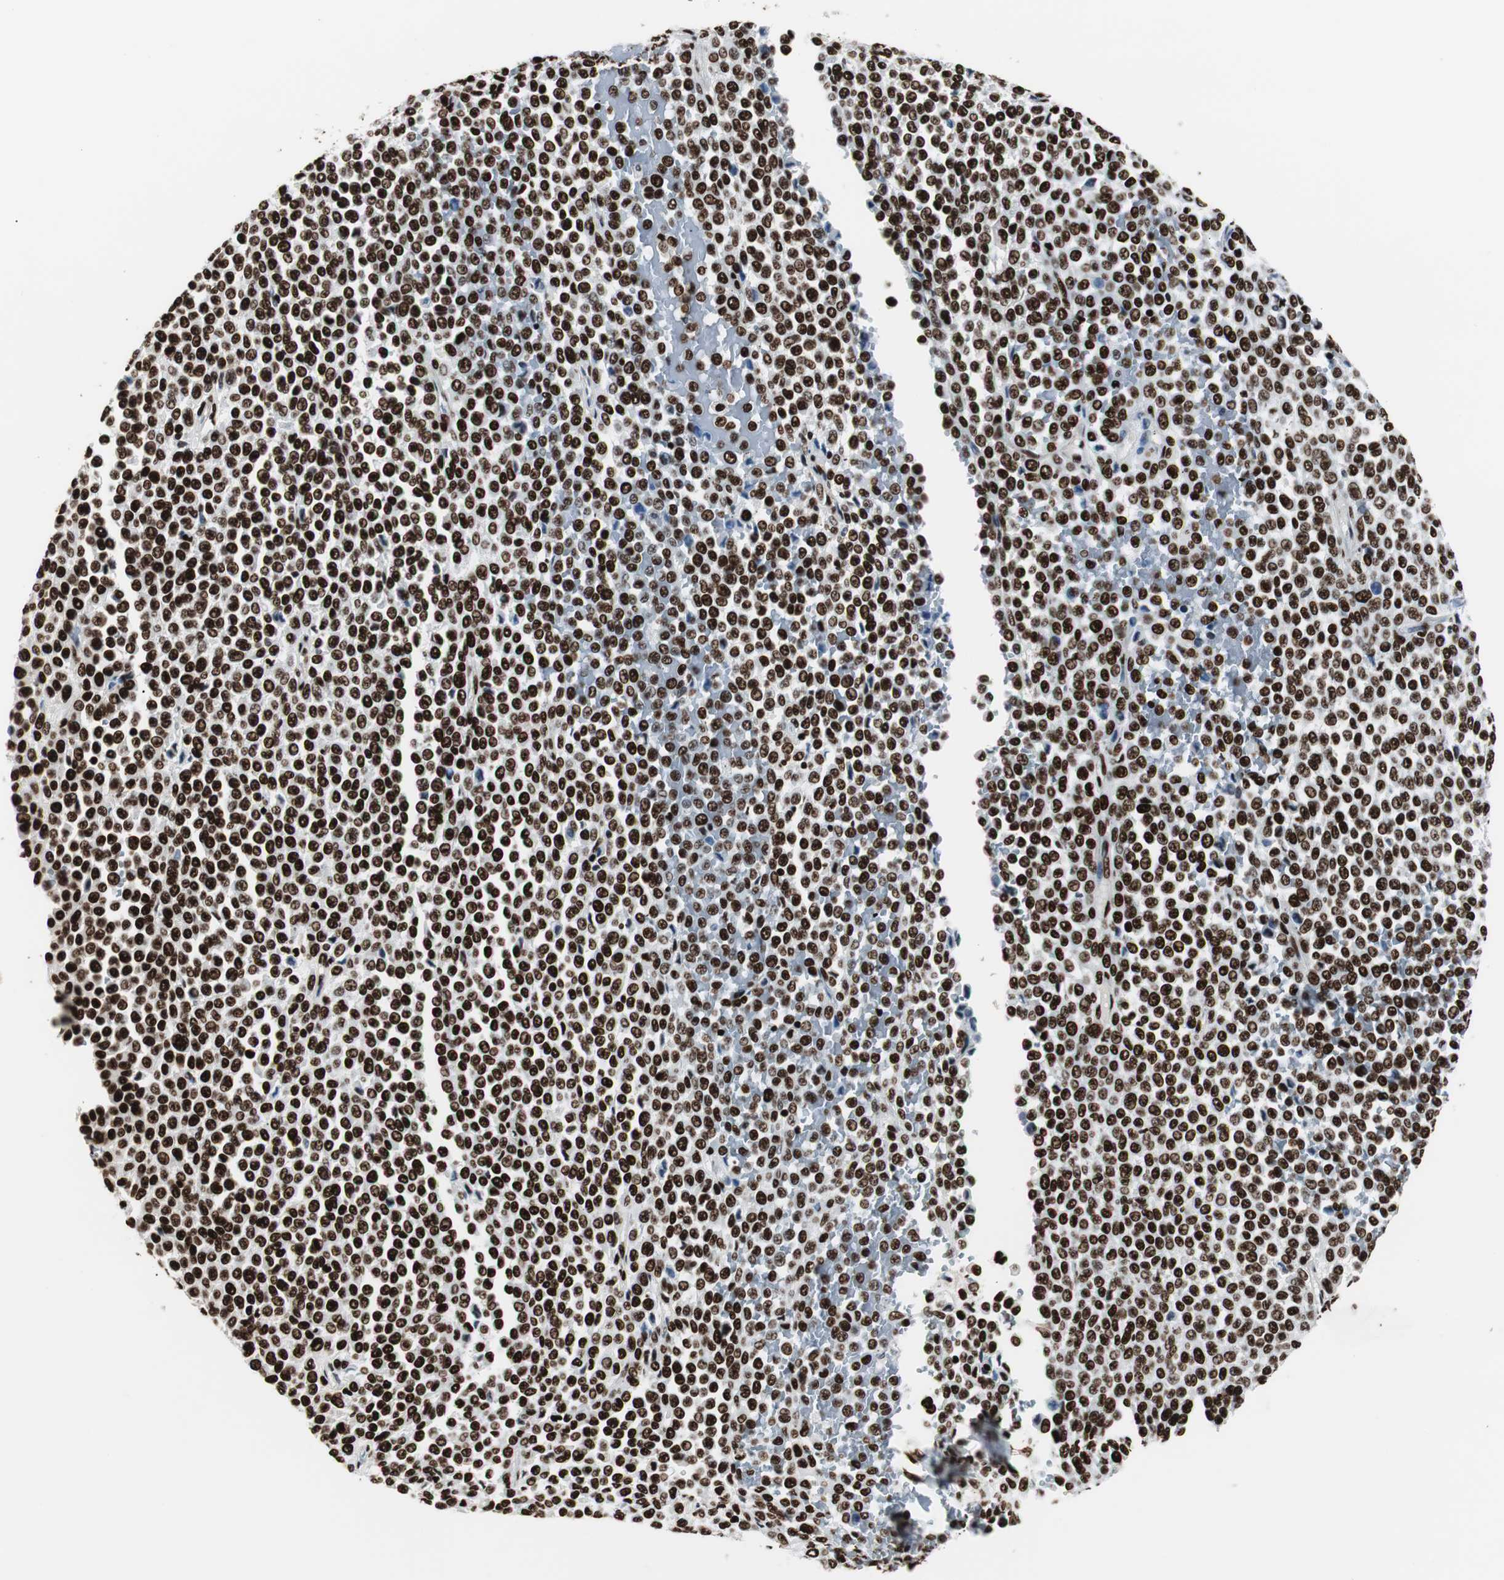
{"staining": {"intensity": "strong", "quantity": ">75%", "location": "nuclear"}, "tissue": "melanoma", "cell_type": "Tumor cells", "image_type": "cancer", "snomed": [{"axis": "morphology", "description": "Malignant melanoma, Metastatic site"}, {"axis": "topography", "description": "Pancreas"}], "caption": "About >75% of tumor cells in human malignant melanoma (metastatic site) reveal strong nuclear protein expression as visualized by brown immunohistochemical staining.", "gene": "MTA2", "patient": {"sex": "female", "age": 30}}